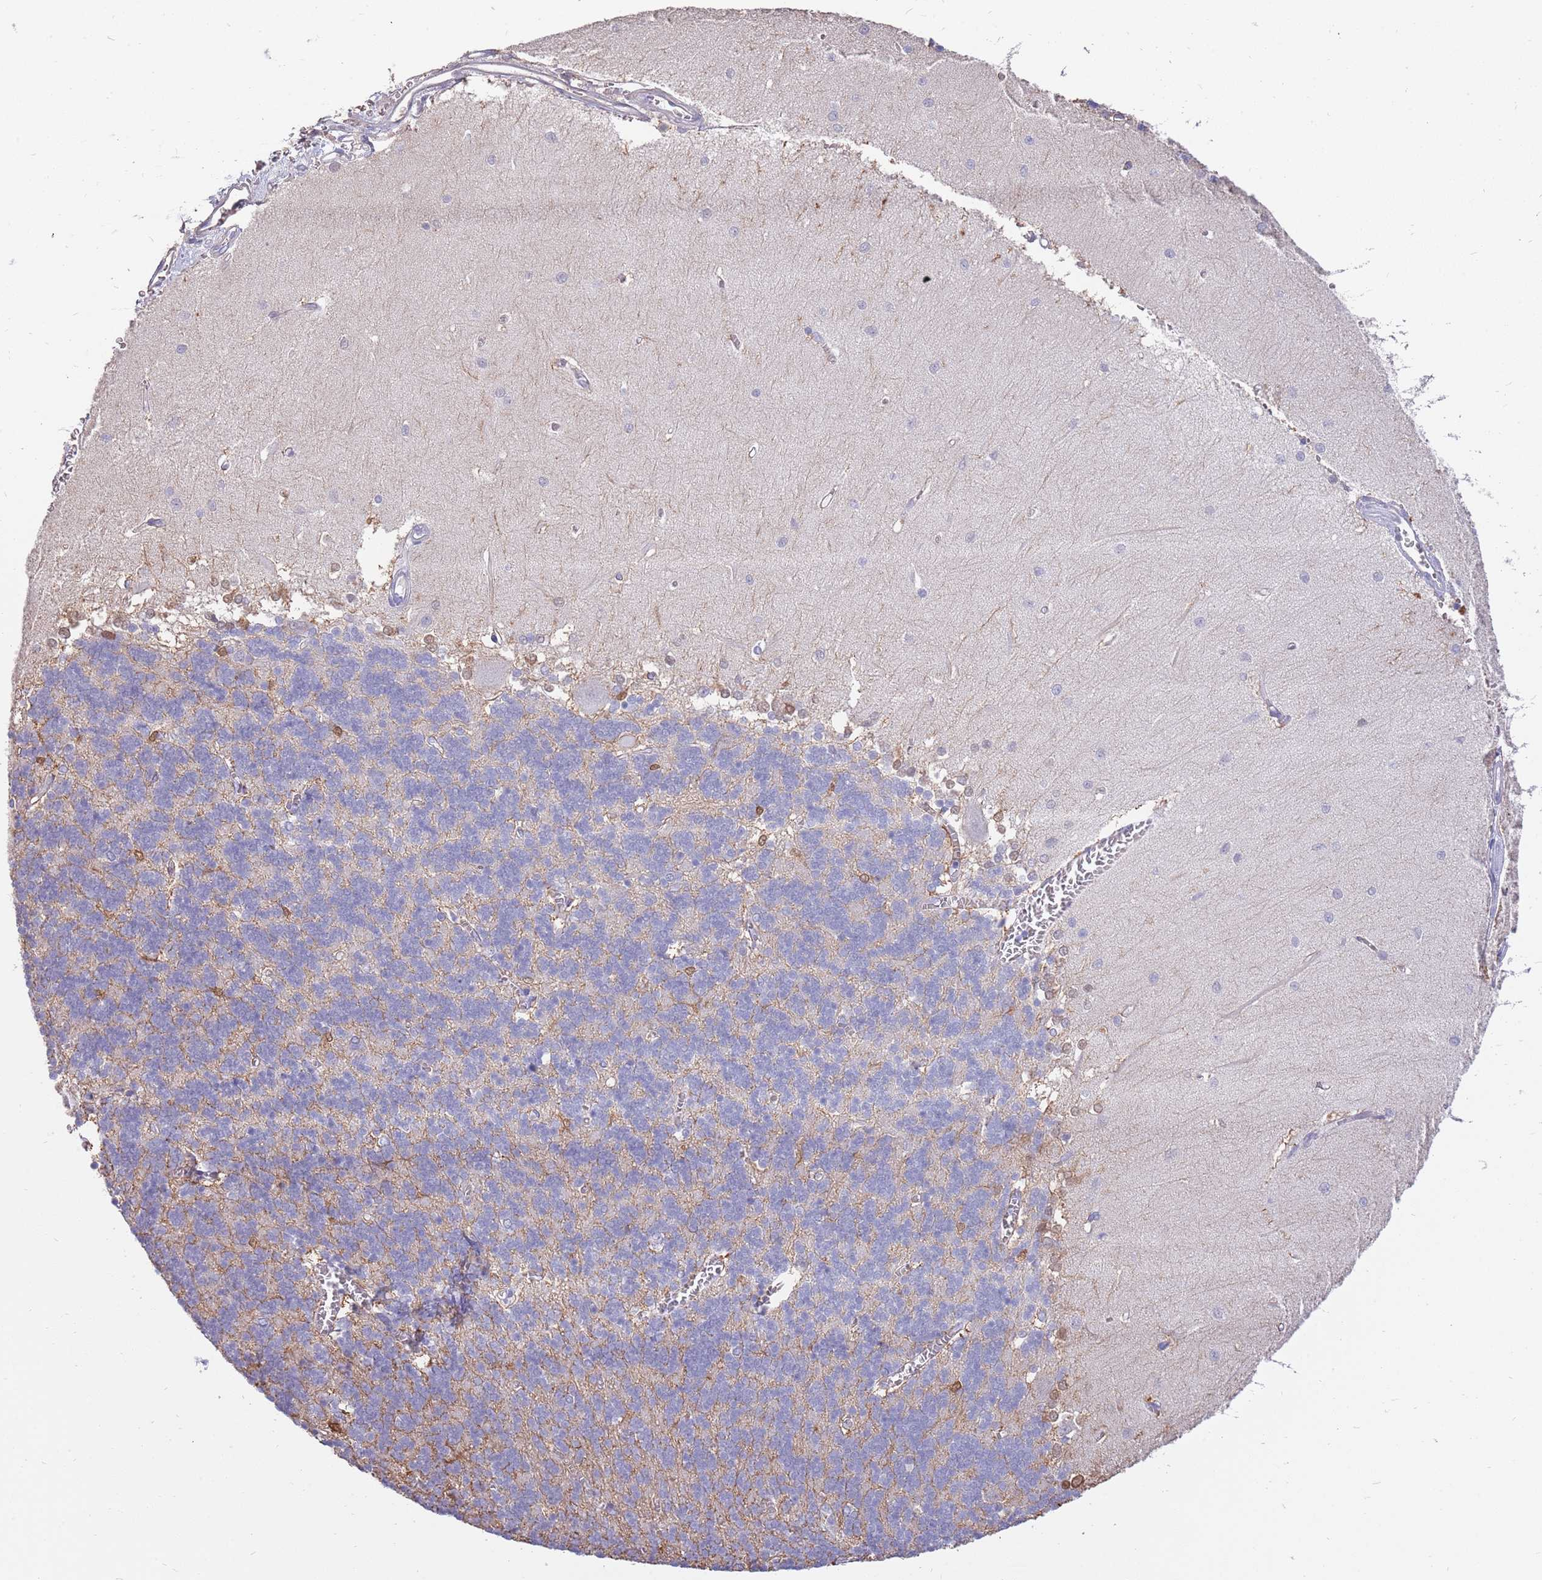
{"staining": {"intensity": "moderate", "quantity": "<25%", "location": "cytoplasmic/membranous"}, "tissue": "cerebellum", "cell_type": "Cells in granular layer", "image_type": "normal", "snomed": [{"axis": "morphology", "description": "Normal tissue, NOS"}, {"axis": "topography", "description": "Cerebellum"}], "caption": "Cerebellum stained with a brown dye exhibits moderate cytoplasmic/membranous positive staining in approximately <25% of cells in granular layer.", "gene": "AP5S1", "patient": {"sex": "male", "age": 37}}